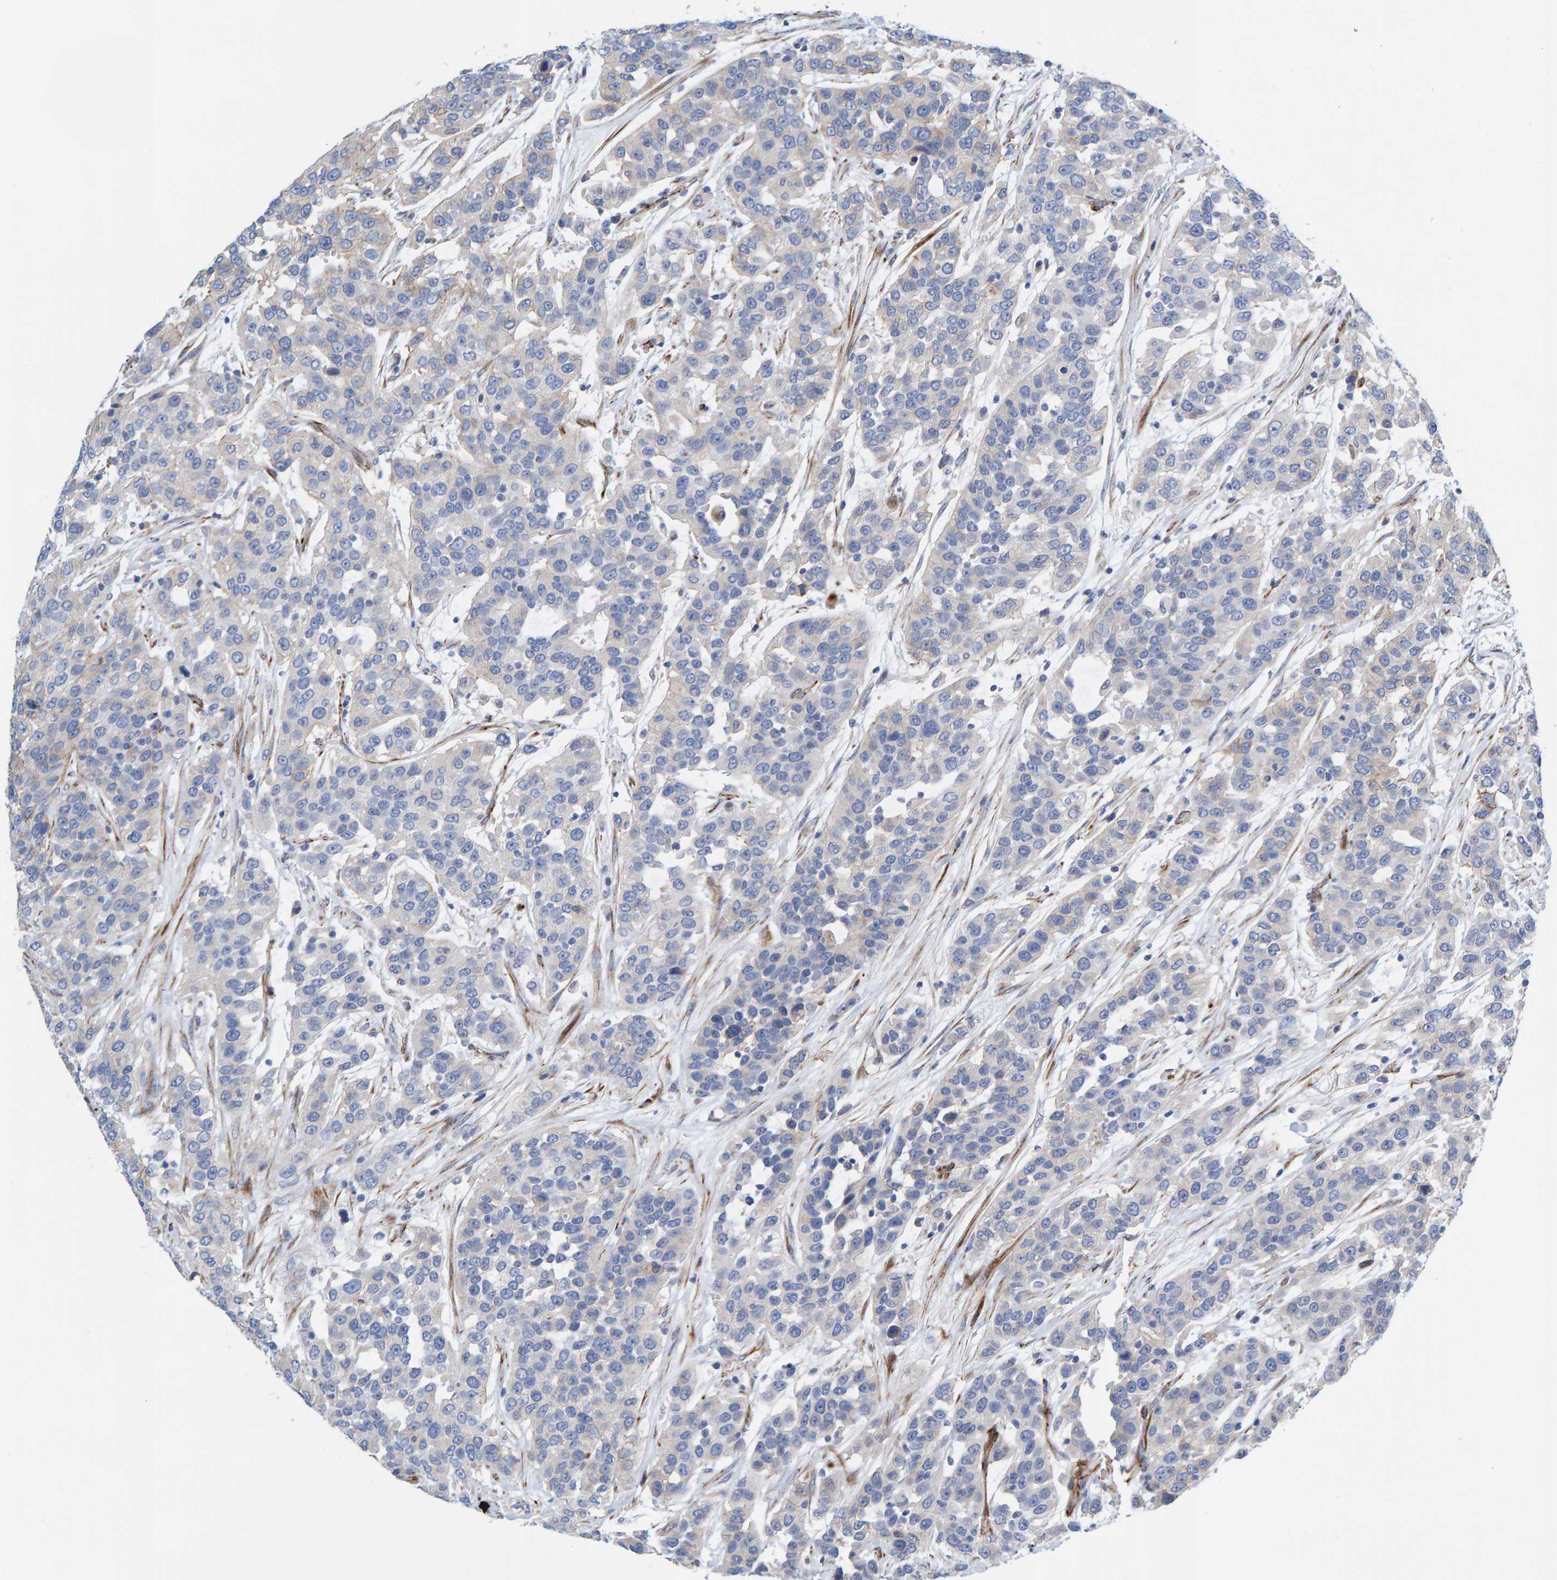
{"staining": {"intensity": "negative", "quantity": "none", "location": "none"}, "tissue": "urothelial cancer", "cell_type": "Tumor cells", "image_type": "cancer", "snomed": [{"axis": "morphology", "description": "Urothelial carcinoma, High grade"}, {"axis": "topography", "description": "Urinary bladder"}], "caption": "High magnification brightfield microscopy of urothelial carcinoma (high-grade) stained with DAB (3,3'-diaminobenzidine) (brown) and counterstained with hematoxylin (blue): tumor cells show no significant positivity.", "gene": "POLG2", "patient": {"sex": "female", "age": 80}}